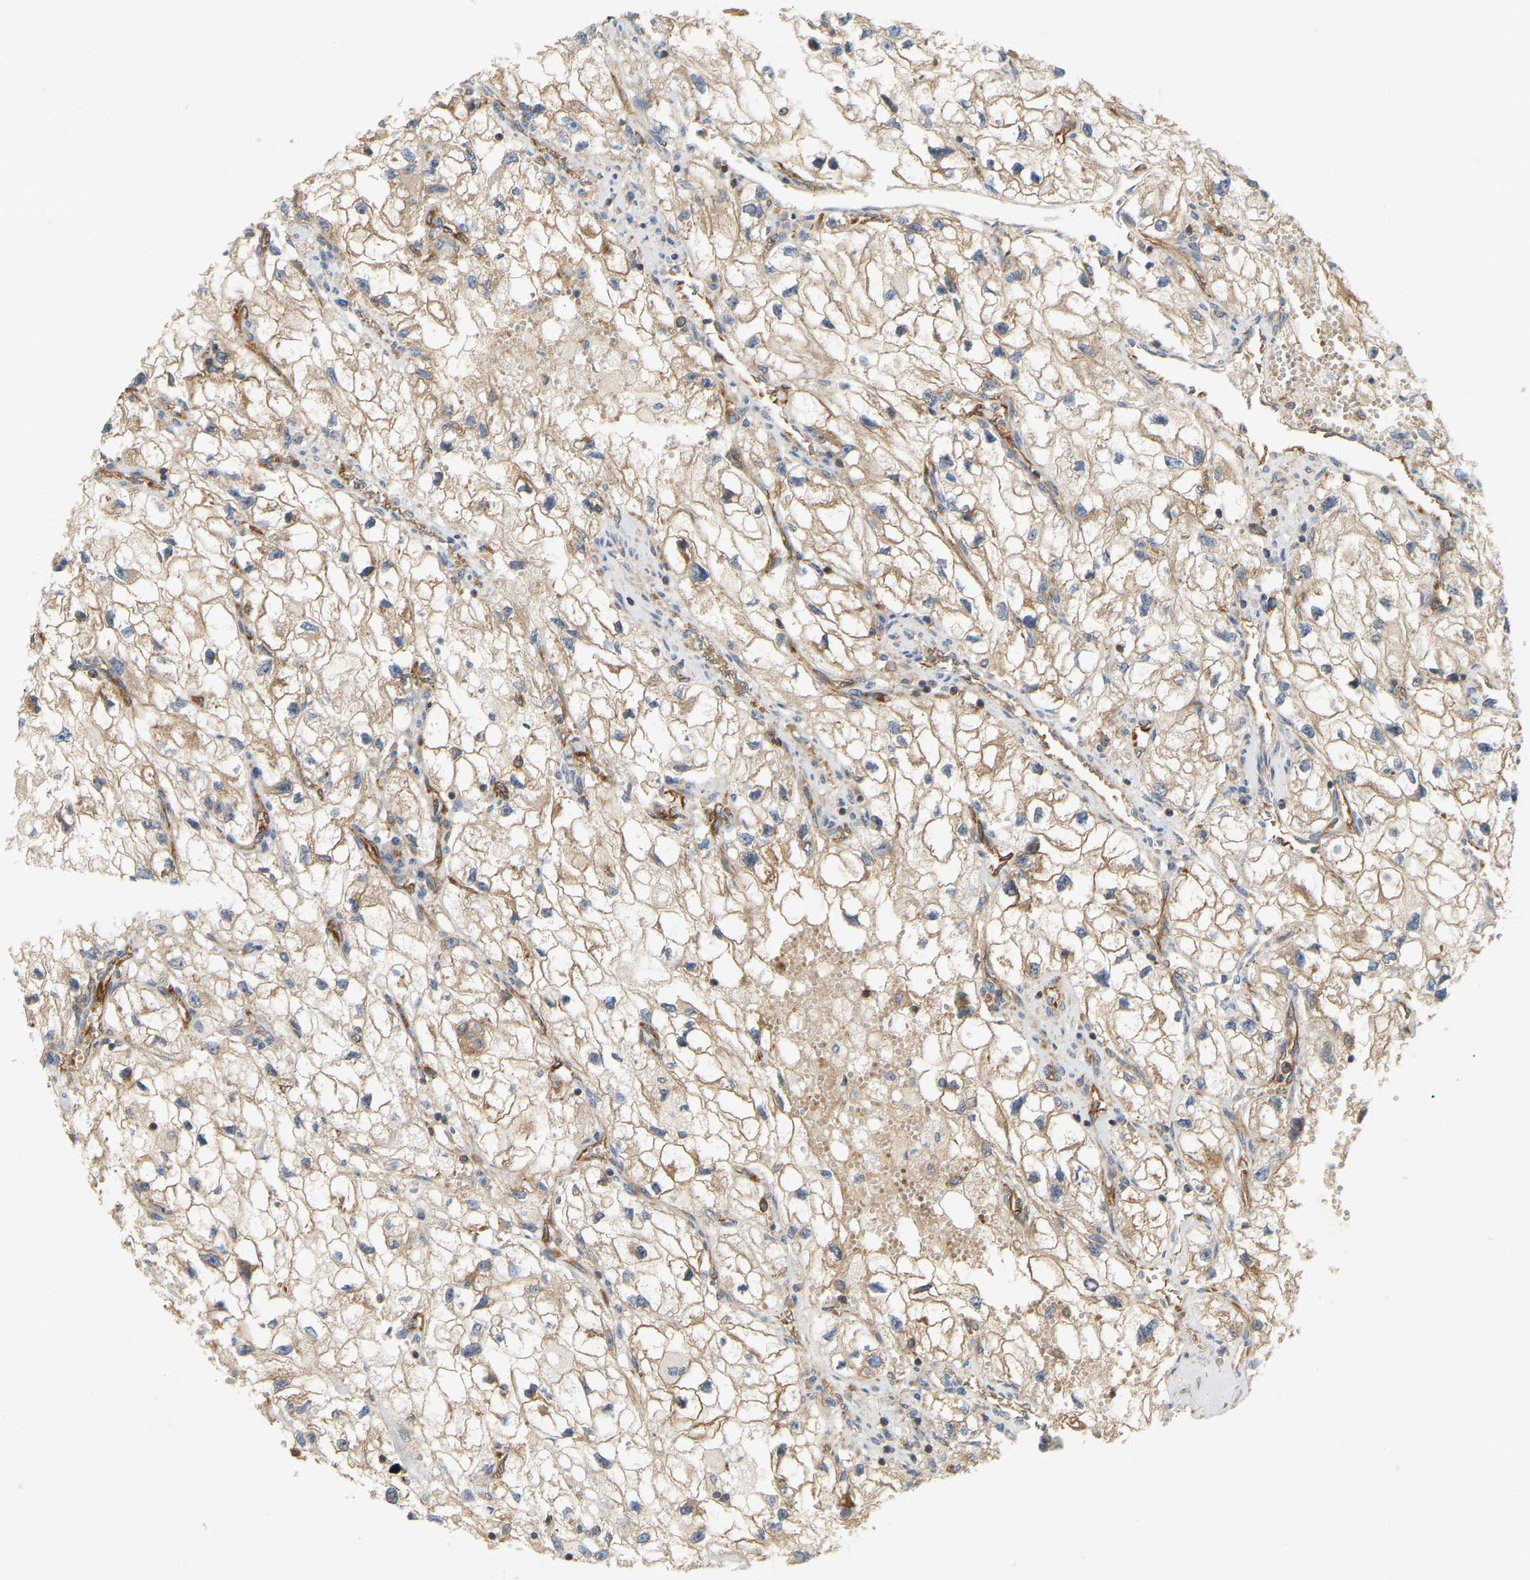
{"staining": {"intensity": "weak", "quantity": "25%-75%", "location": "cytoplasmic/membranous"}, "tissue": "renal cancer", "cell_type": "Tumor cells", "image_type": "cancer", "snomed": [{"axis": "morphology", "description": "Adenocarcinoma, NOS"}, {"axis": "topography", "description": "Kidney"}], "caption": "Renal cancer was stained to show a protein in brown. There is low levels of weak cytoplasmic/membranous staining in about 25%-75% of tumor cells.", "gene": "AKAP13", "patient": {"sex": "female", "age": 70}}